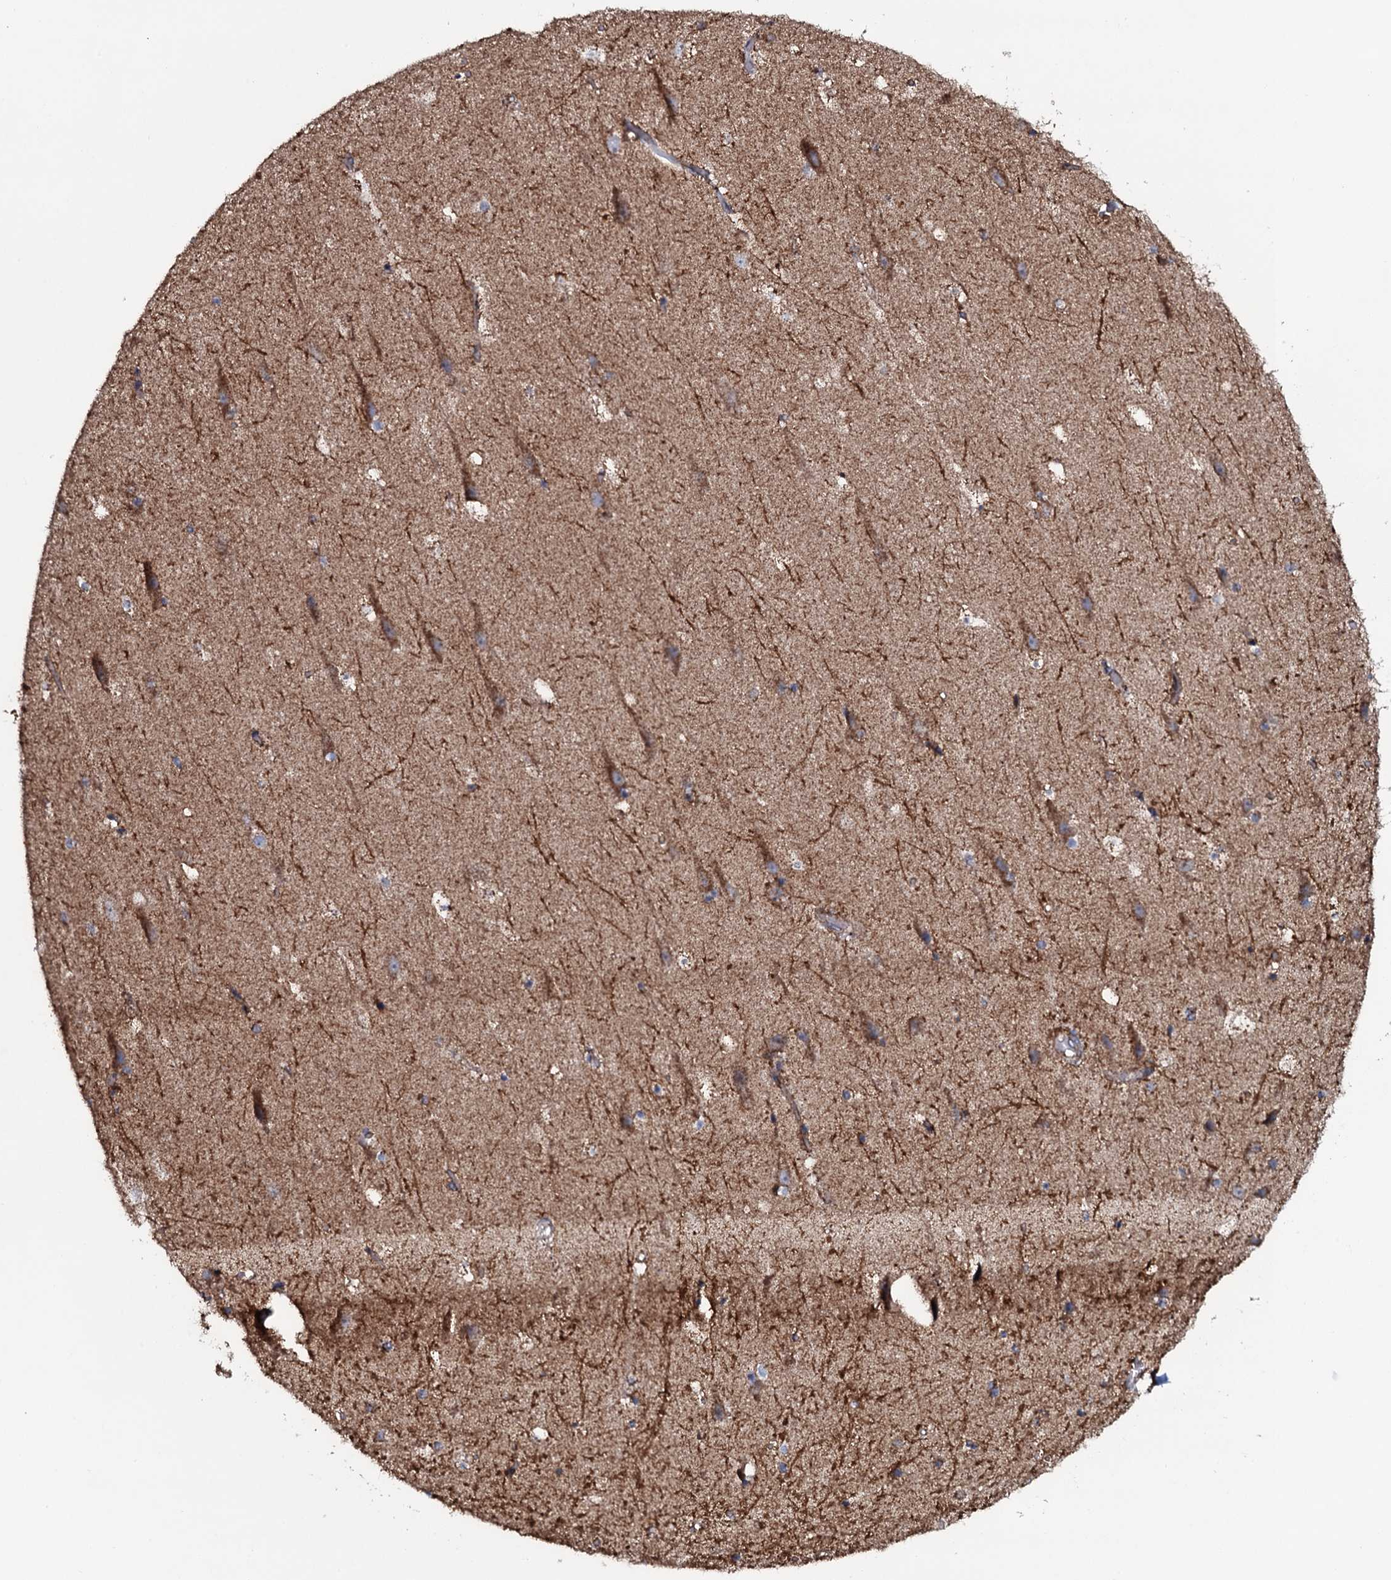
{"staining": {"intensity": "weak", "quantity": "25%-75%", "location": "cytoplasmic/membranous"}, "tissue": "hippocampus", "cell_type": "Glial cells", "image_type": "normal", "snomed": [{"axis": "morphology", "description": "Normal tissue, NOS"}, {"axis": "topography", "description": "Hippocampus"}], "caption": "This is a photomicrograph of immunohistochemistry (IHC) staining of normal hippocampus, which shows weak expression in the cytoplasmic/membranous of glial cells.", "gene": "EVC2", "patient": {"sex": "female", "age": 52}}